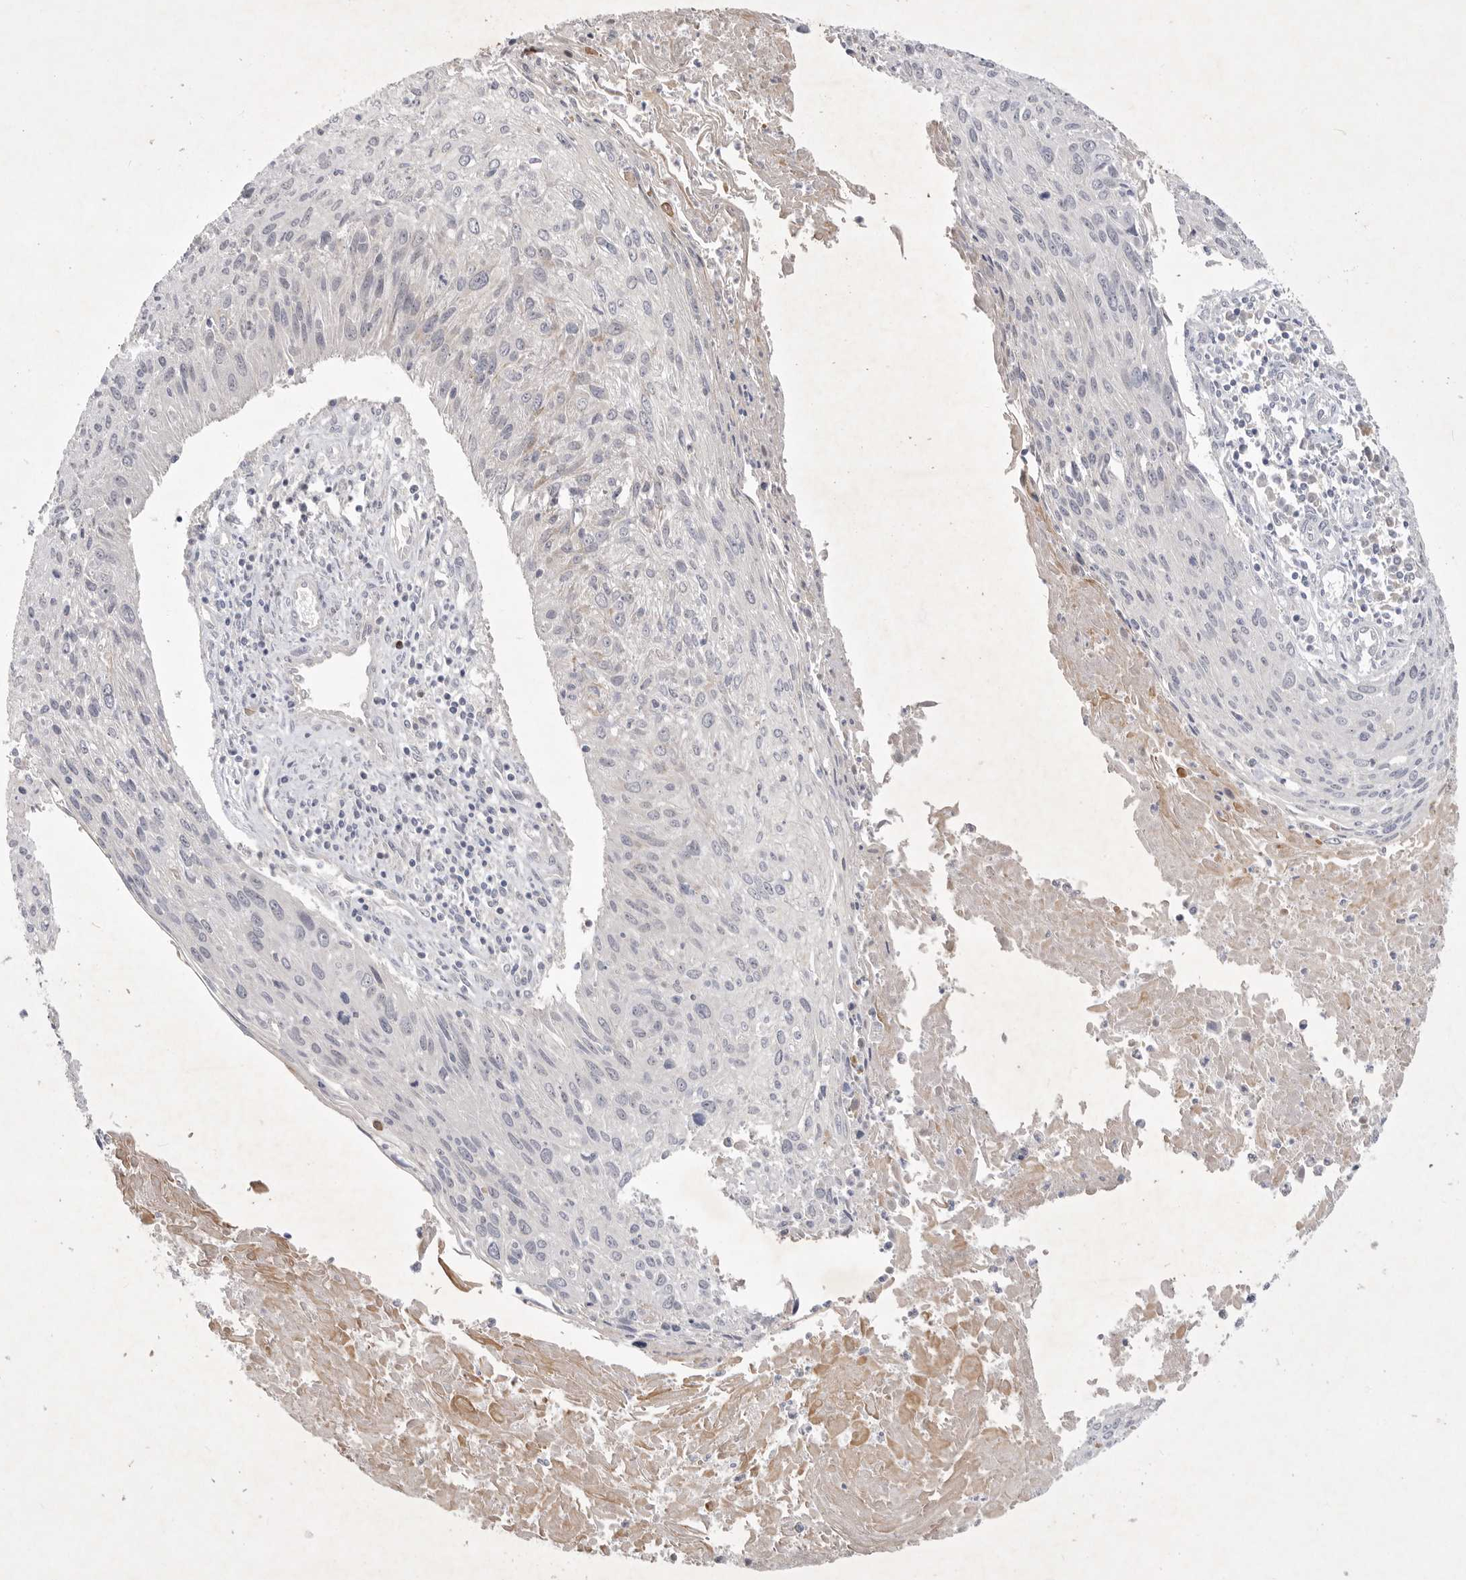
{"staining": {"intensity": "negative", "quantity": "none", "location": "none"}, "tissue": "cervical cancer", "cell_type": "Tumor cells", "image_type": "cancer", "snomed": [{"axis": "morphology", "description": "Squamous cell carcinoma, NOS"}, {"axis": "topography", "description": "Cervix"}], "caption": "IHC image of neoplastic tissue: human cervical squamous cell carcinoma stained with DAB exhibits no significant protein staining in tumor cells.", "gene": "ITGAD", "patient": {"sex": "female", "age": 51}}